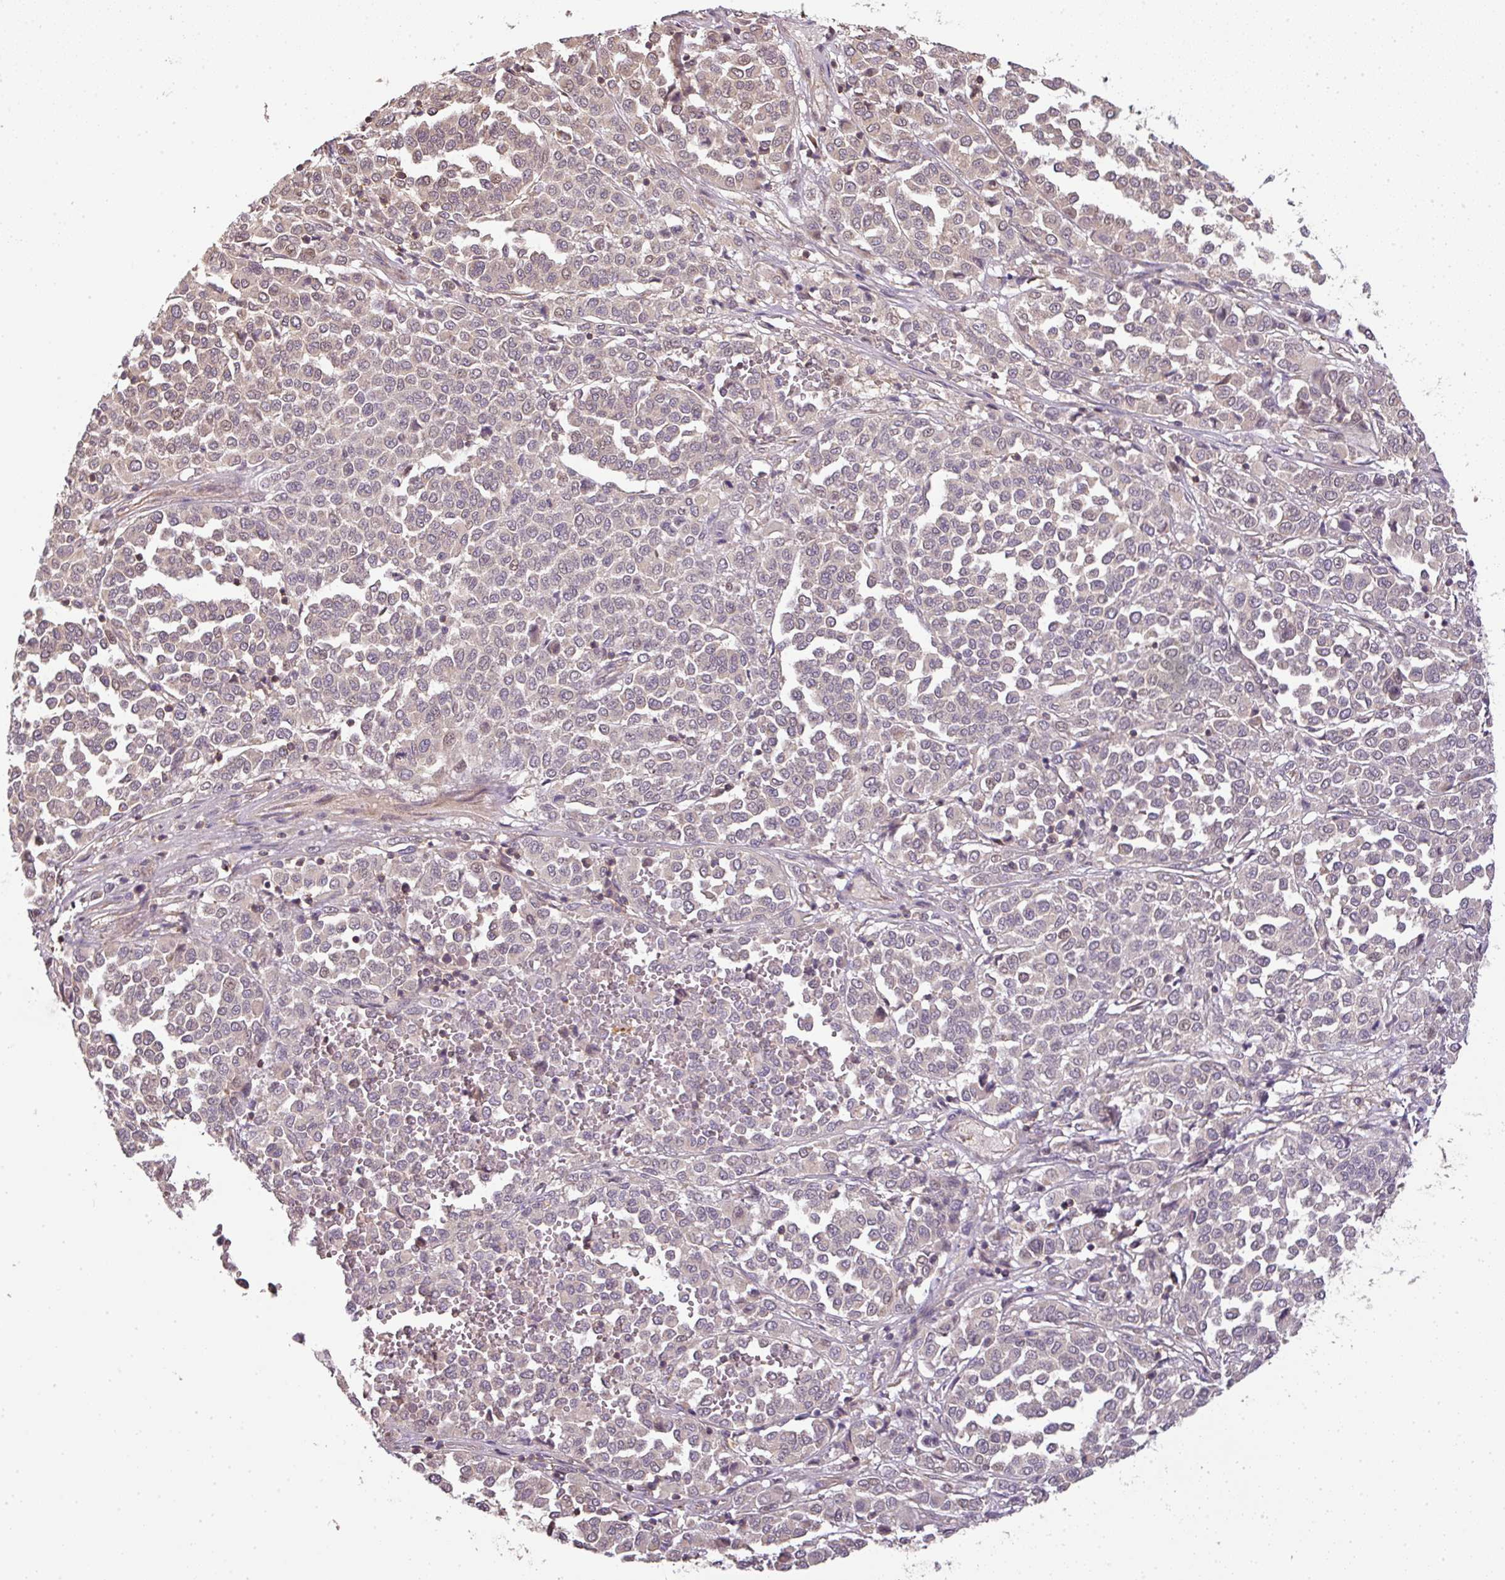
{"staining": {"intensity": "negative", "quantity": "none", "location": "none"}, "tissue": "melanoma", "cell_type": "Tumor cells", "image_type": "cancer", "snomed": [{"axis": "morphology", "description": "Malignant melanoma, Metastatic site"}, {"axis": "topography", "description": "Pancreas"}], "caption": "Tumor cells are negative for protein expression in human malignant melanoma (metastatic site).", "gene": "TCL1B", "patient": {"sex": "female", "age": 30}}